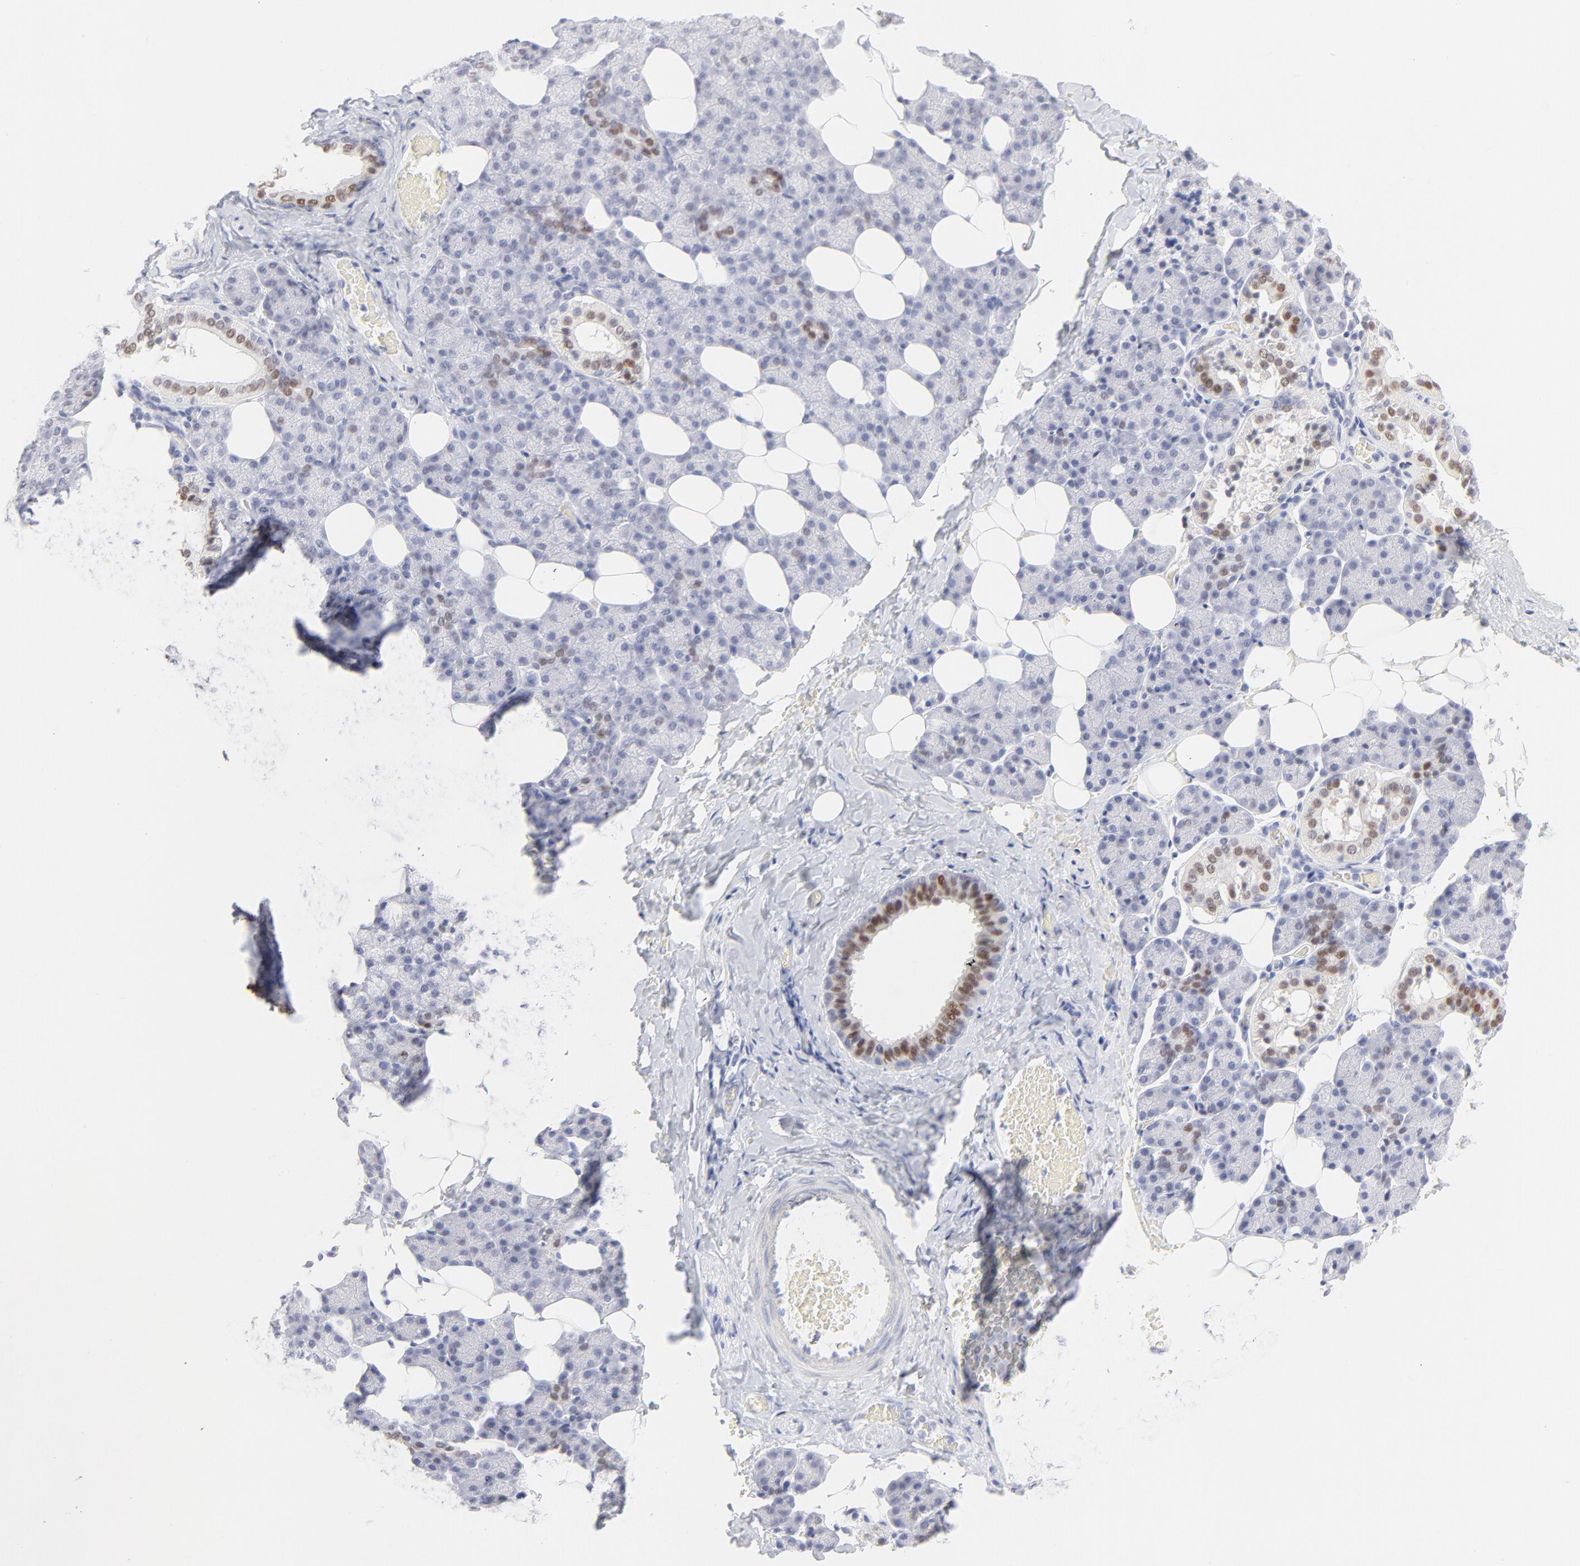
{"staining": {"intensity": "moderate", "quantity": "<25%", "location": "nuclear"}, "tissue": "salivary gland", "cell_type": "Glandular cells", "image_type": "normal", "snomed": [{"axis": "morphology", "description": "Normal tissue, NOS"}, {"axis": "topography", "description": "Lymph node"}, {"axis": "topography", "description": "Salivary gland"}], "caption": "Immunohistochemistry of benign human salivary gland reveals low levels of moderate nuclear positivity in about <25% of glandular cells.", "gene": "ELF3", "patient": {"sex": "male", "age": 8}}